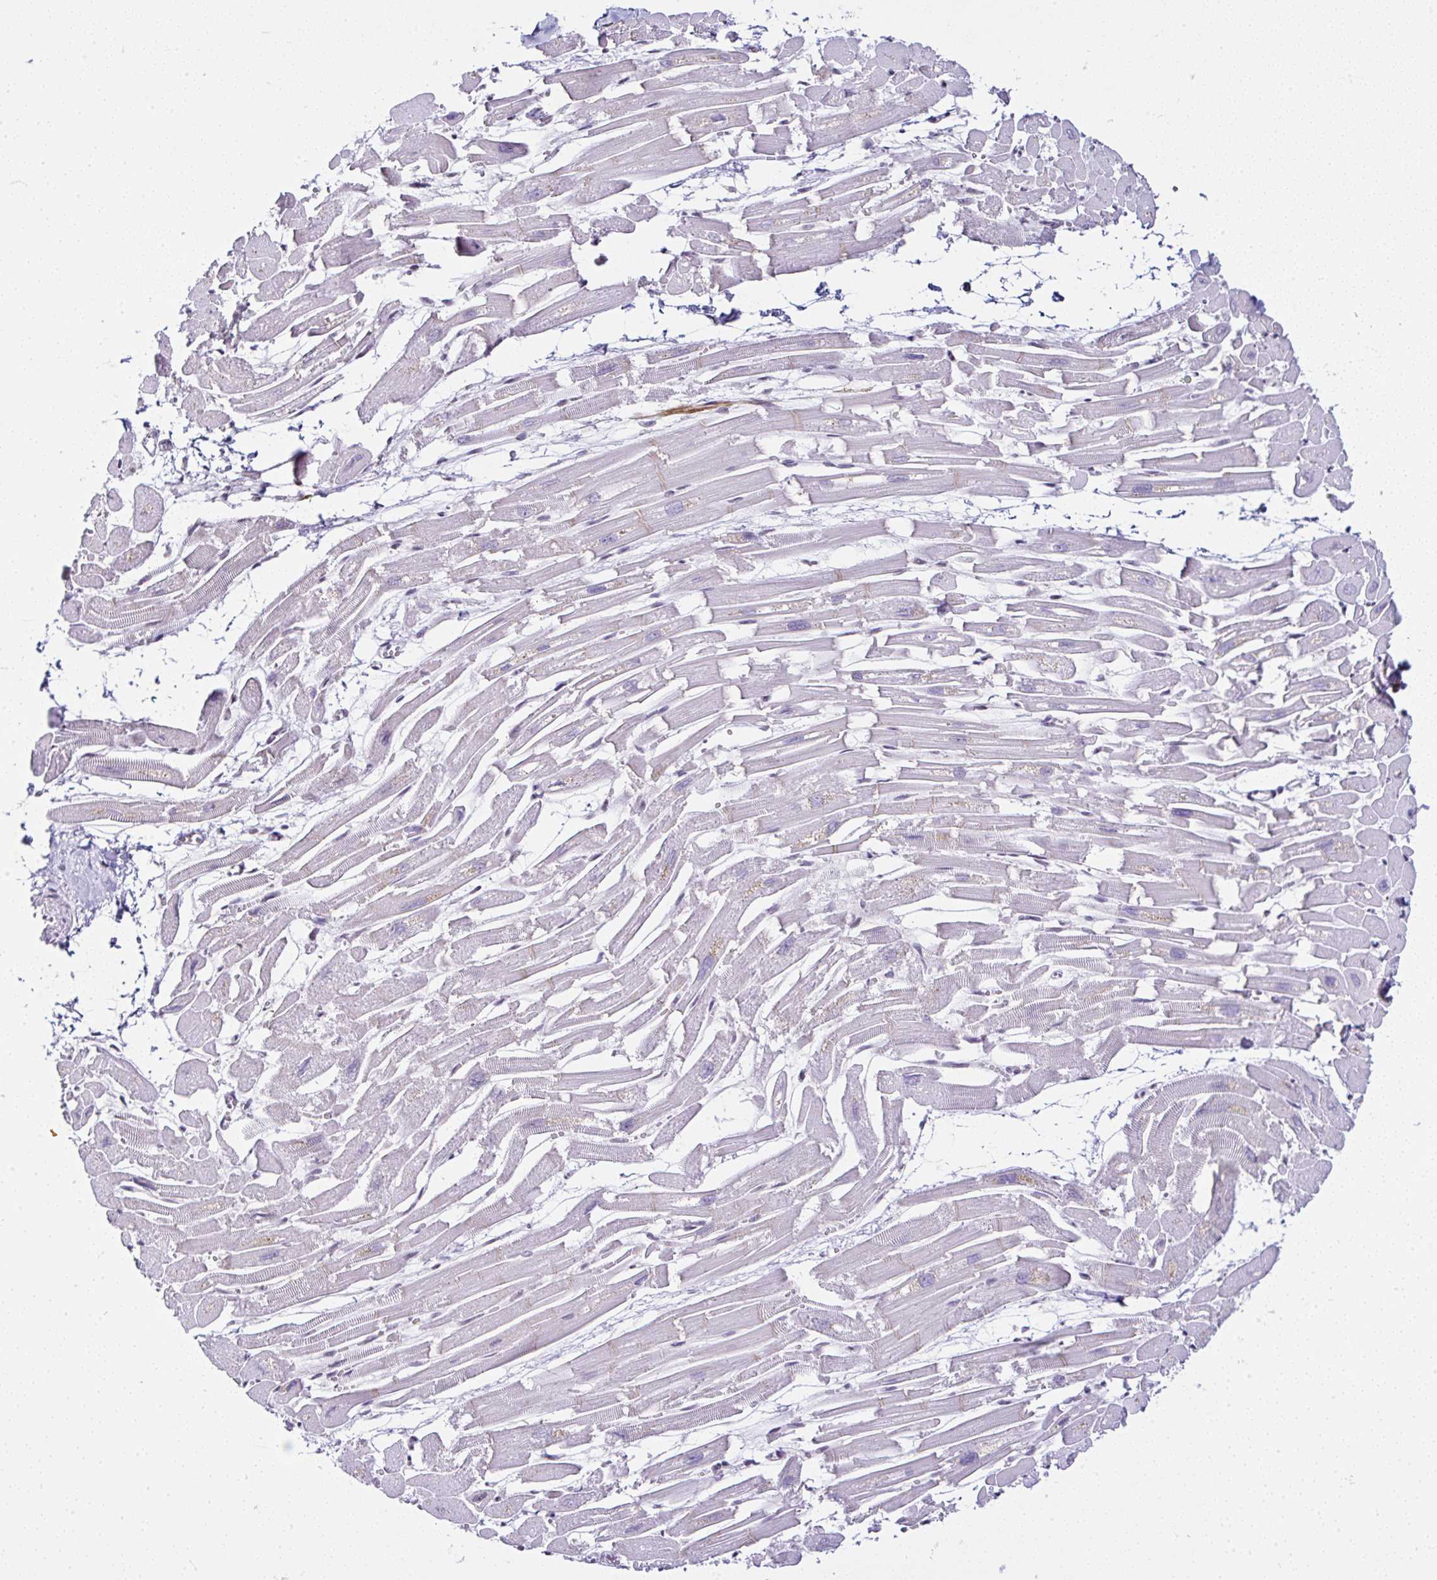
{"staining": {"intensity": "moderate", "quantity": "25%-75%", "location": "nuclear"}, "tissue": "heart muscle", "cell_type": "Cardiomyocytes", "image_type": "normal", "snomed": [{"axis": "morphology", "description": "Normal tissue, NOS"}, {"axis": "topography", "description": "Heart"}], "caption": "Immunohistochemistry (IHC) of benign heart muscle reveals medium levels of moderate nuclear expression in approximately 25%-75% of cardiomyocytes.", "gene": "PTPN2", "patient": {"sex": "male", "age": 54}}